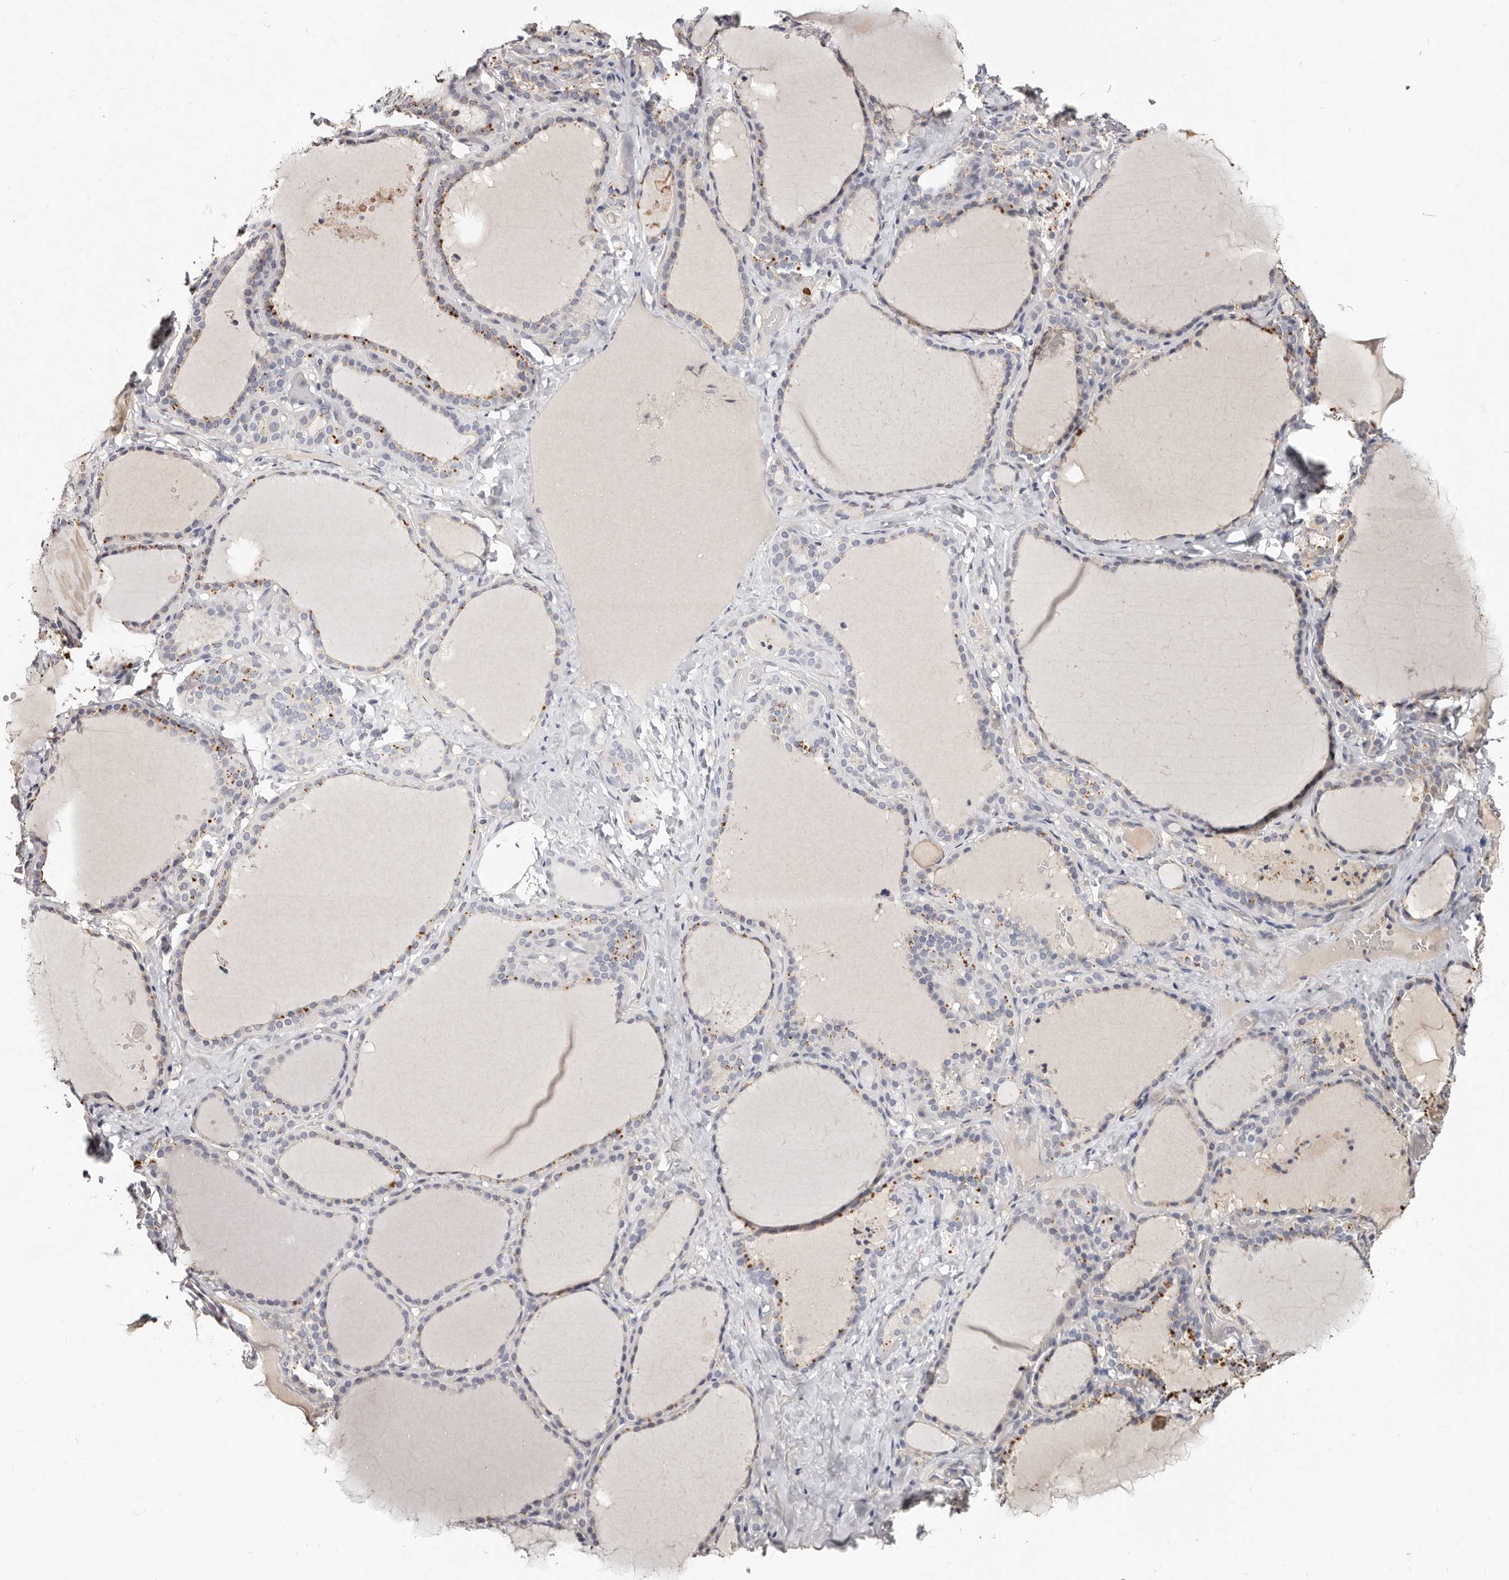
{"staining": {"intensity": "moderate", "quantity": "<25%", "location": "cytoplasmic/membranous"}, "tissue": "thyroid gland", "cell_type": "Glandular cells", "image_type": "normal", "snomed": [{"axis": "morphology", "description": "Normal tissue, NOS"}, {"axis": "topography", "description": "Thyroid gland"}], "caption": "Glandular cells display low levels of moderate cytoplasmic/membranous staining in approximately <25% of cells in benign human thyroid gland.", "gene": "MRPS33", "patient": {"sex": "female", "age": 22}}